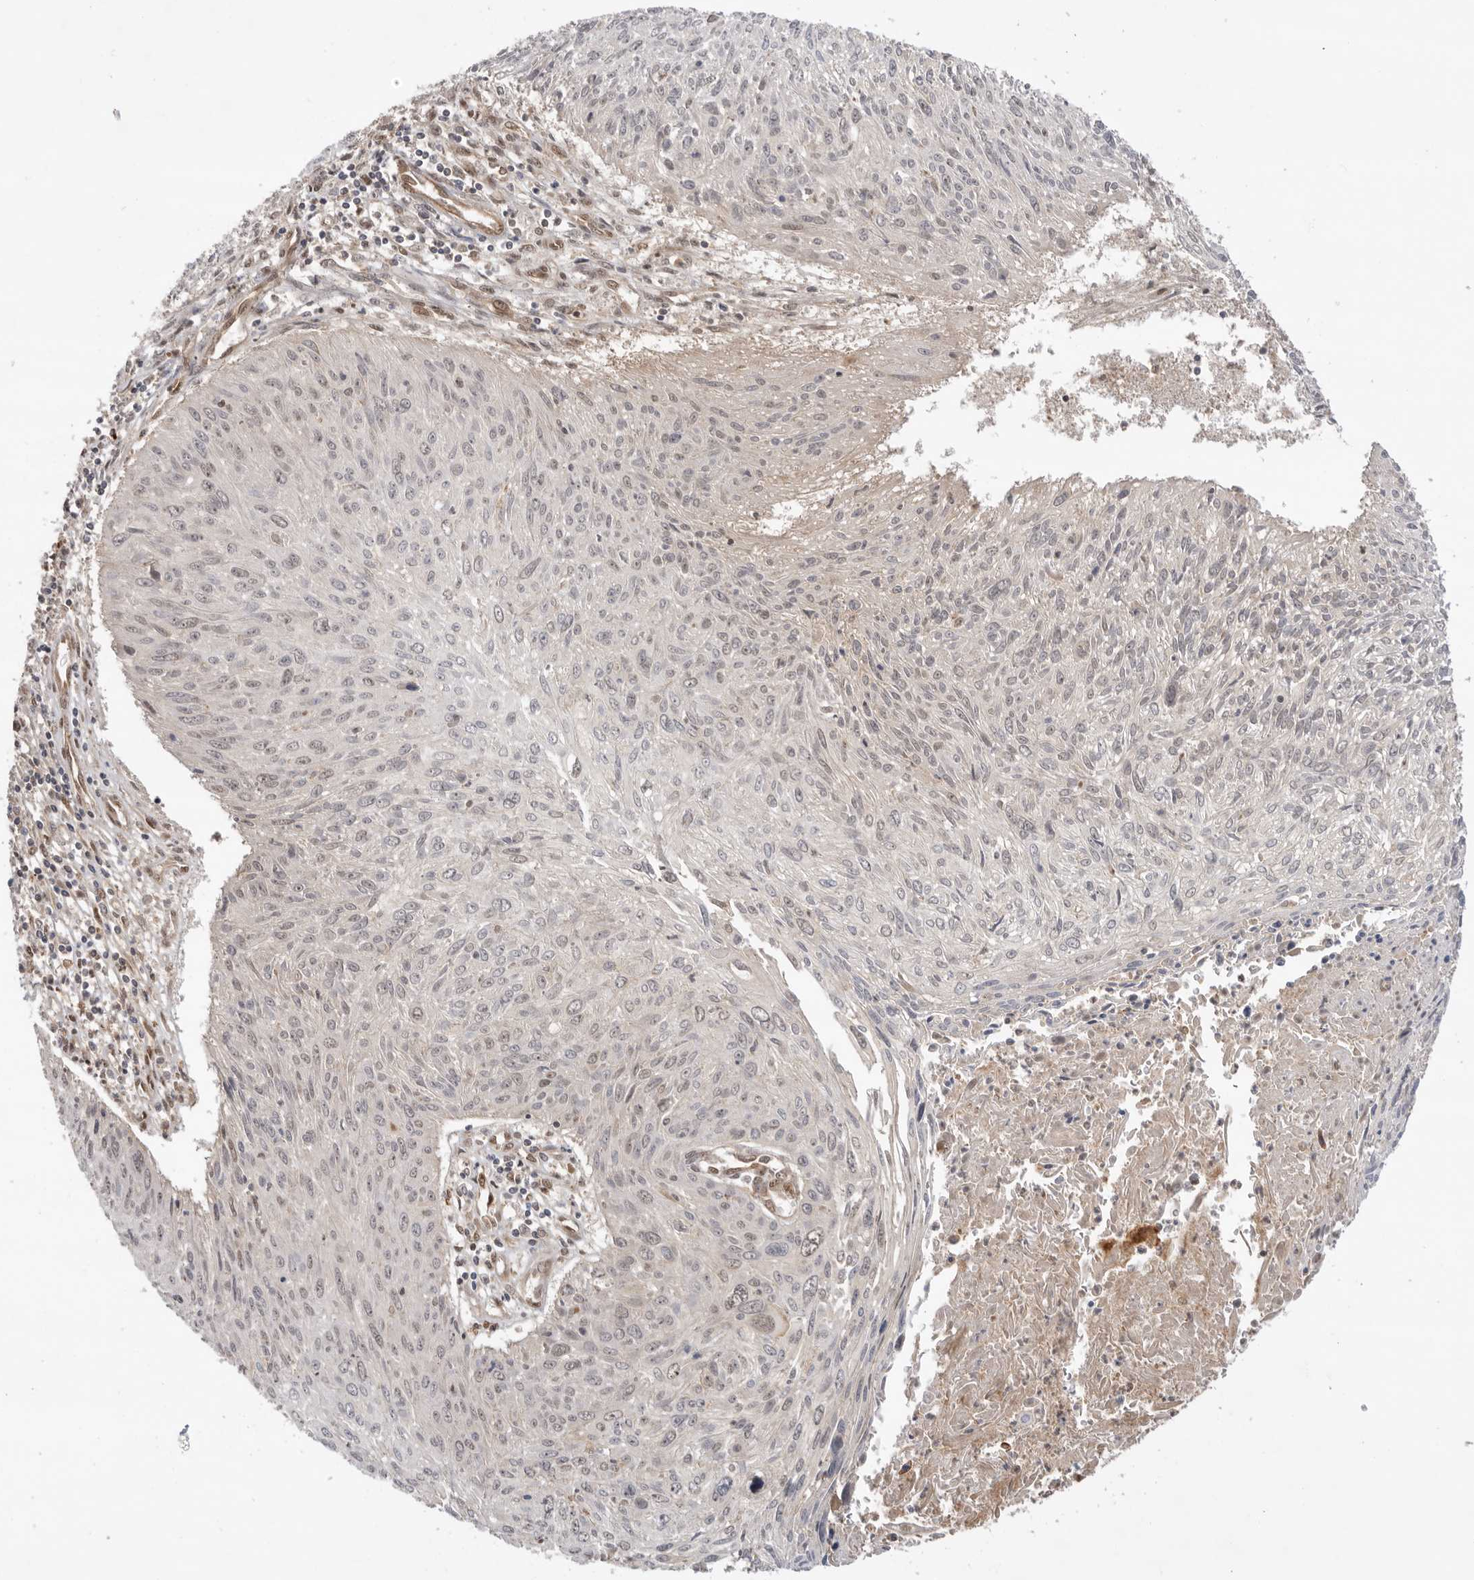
{"staining": {"intensity": "weak", "quantity": "<25%", "location": "nuclear"}, "tissue": "cervical cancer", "cell_type": "Tumor cells", "image_type": "cancer", "snomed": [{"axis": "morphology", "description": "Squamous cell carcinoma, NOS"}, {"axis": "topography", "description": "Cervix"}], "caption": "Tumor cells show no significant protein expression in cervical cancer. (DAB (3,3'-diaminobenzidine) immunohistochemistry (IHC) with hematoxylin counter stain).", "gene": "DCAF8", "patient": {"sex": "female", "age": 51}}